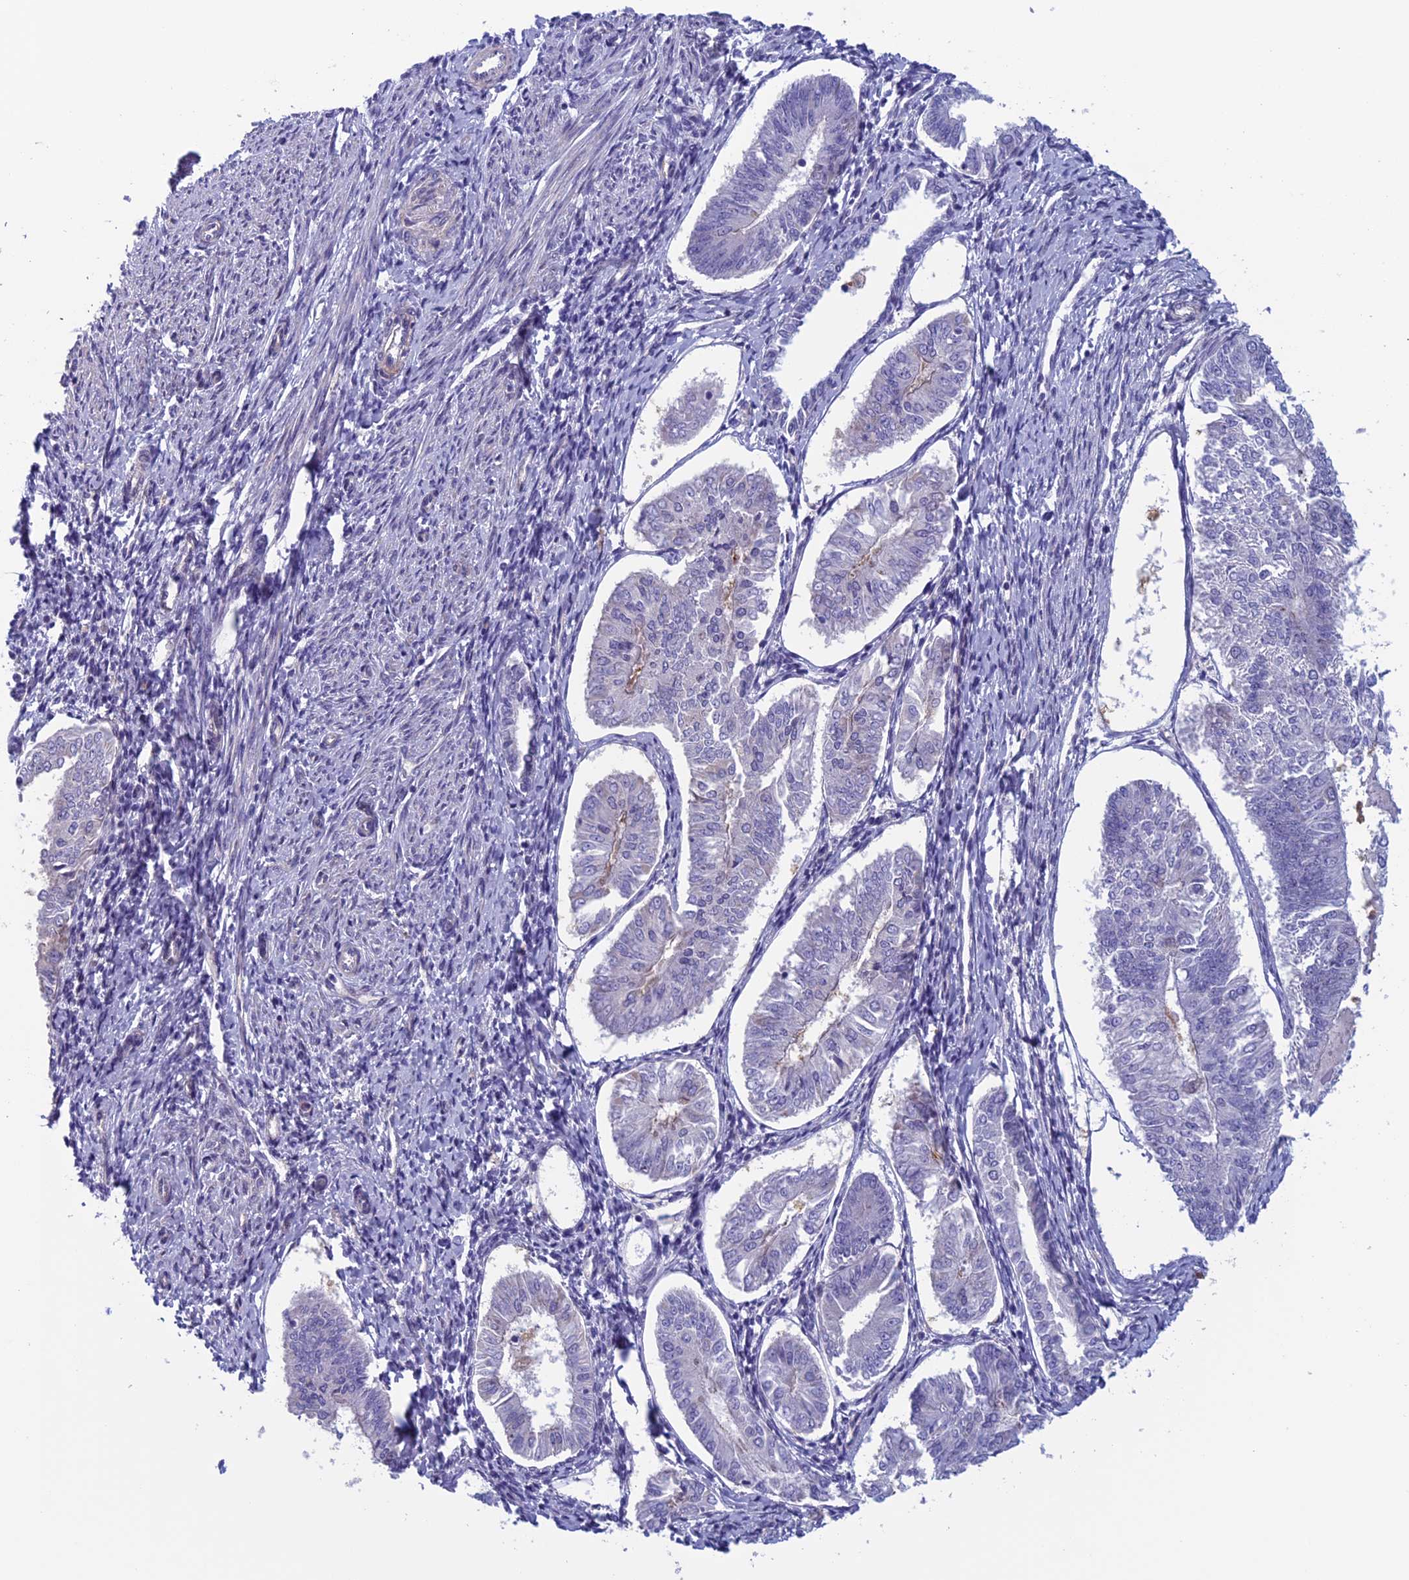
{"staining": {"intensity": "negative", "quantity": "none", "location": "none"}, "tissue": "endometrial cancer", "cell_type": "Tumor cells", "image_type": "cancer", "snomed": [{"axis": "morphology", "description": "Adenocarcinoma, NOS"}, {"axis": "topography", "description": "Endometrium"}], "caption": "Tumor cells are negative for brown protein staining in endometrial cancer.", "gene": "CNOT6L", "patient": {"sex": "female", "age": 58}}